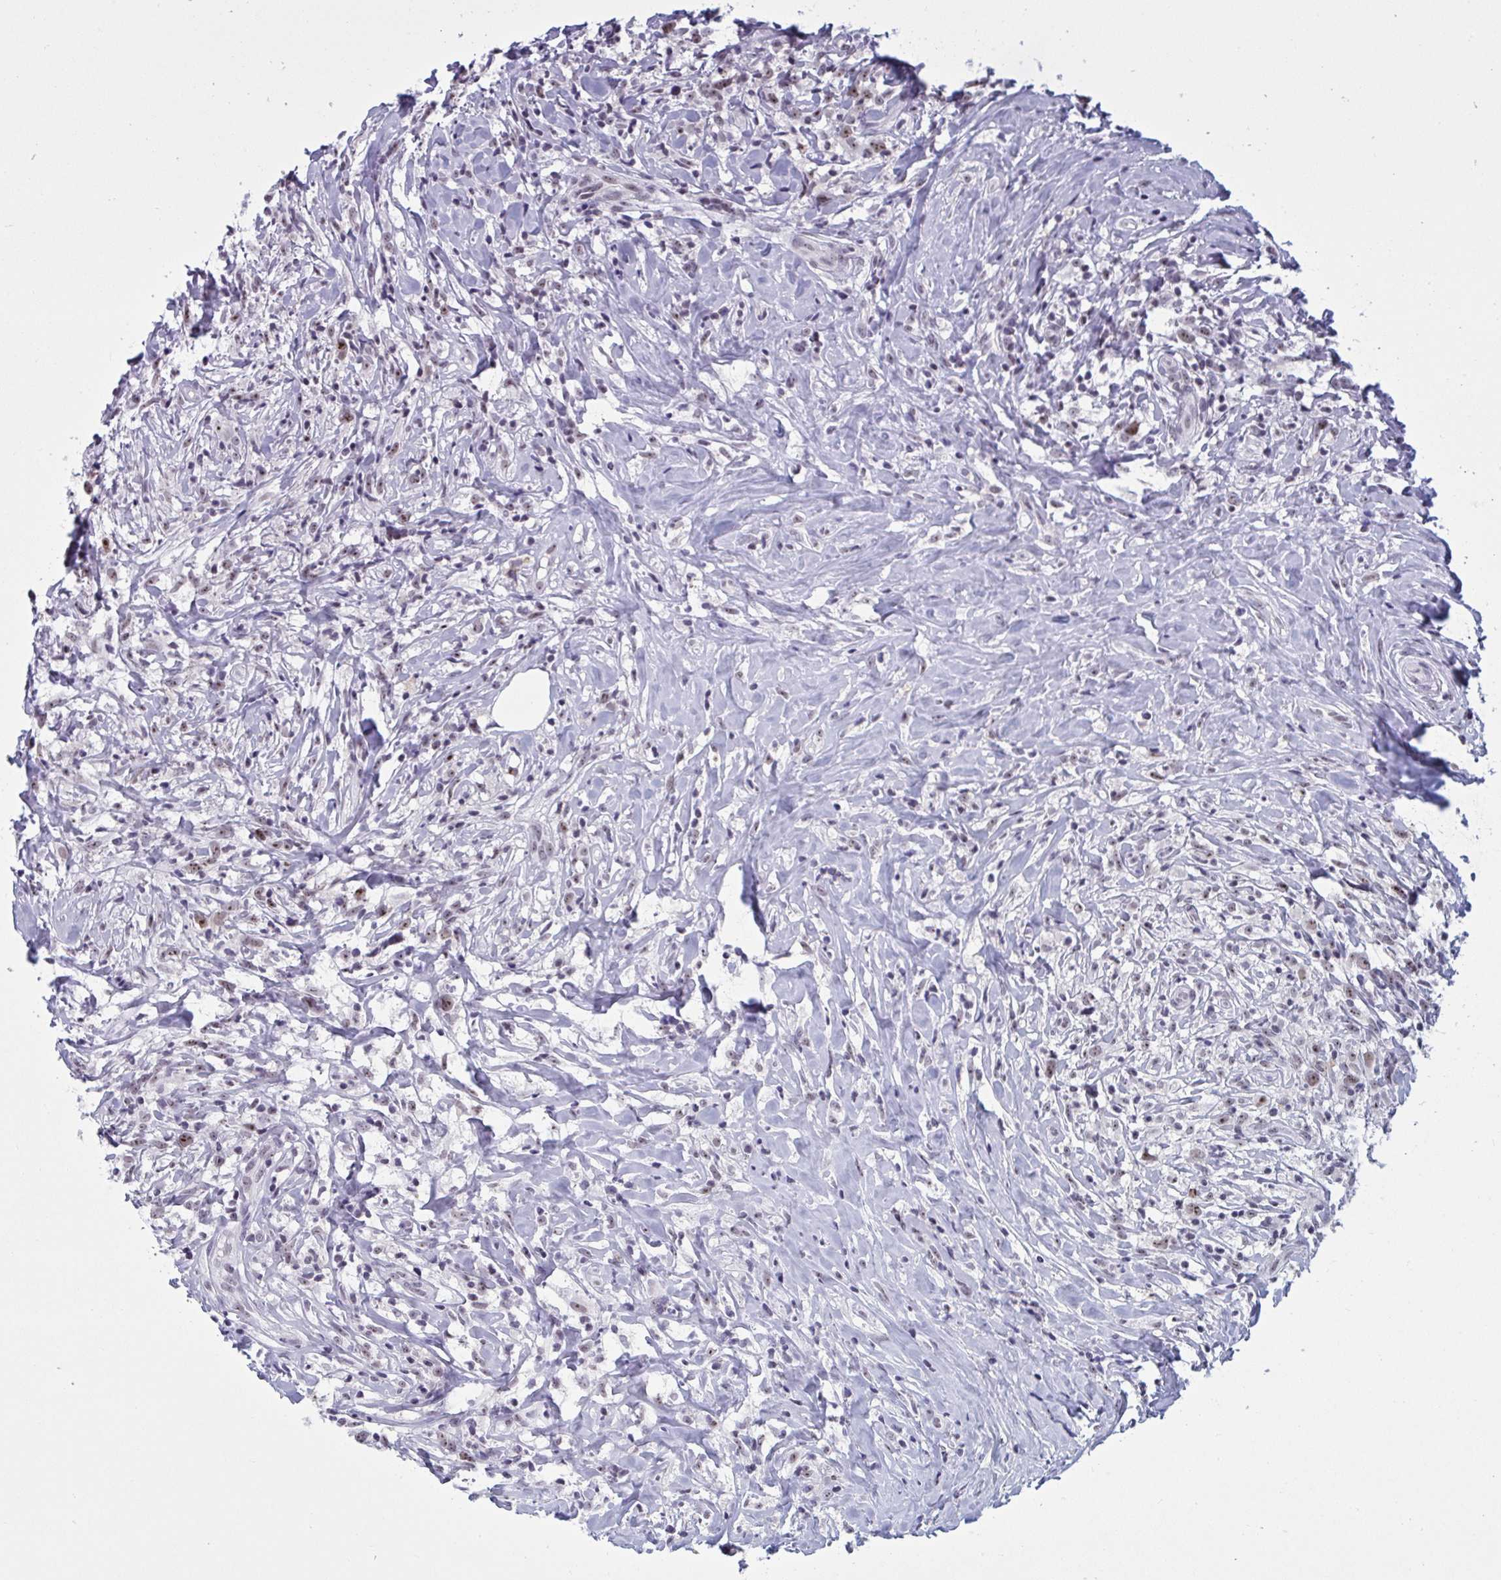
{"staining": {"intensity": "moderate", "quantity": ">75%", "location": "nuclear"}, "tissue": "lymphoma", "cell_type": "Tumor cells", "image_type": "cancer", "snomed": [{"axis": "morphology", "description": "Hodgkin's disease, NOS"}, {"axis": "topography", "description": "No Tissue"}], "caption": "Protein staining demonstrates moderate nuclear positivity in about >75% of tumor cells in Hodgkin's disease.", "gene": "TGM6", "patient": {"sex": "female", "age": 21}}